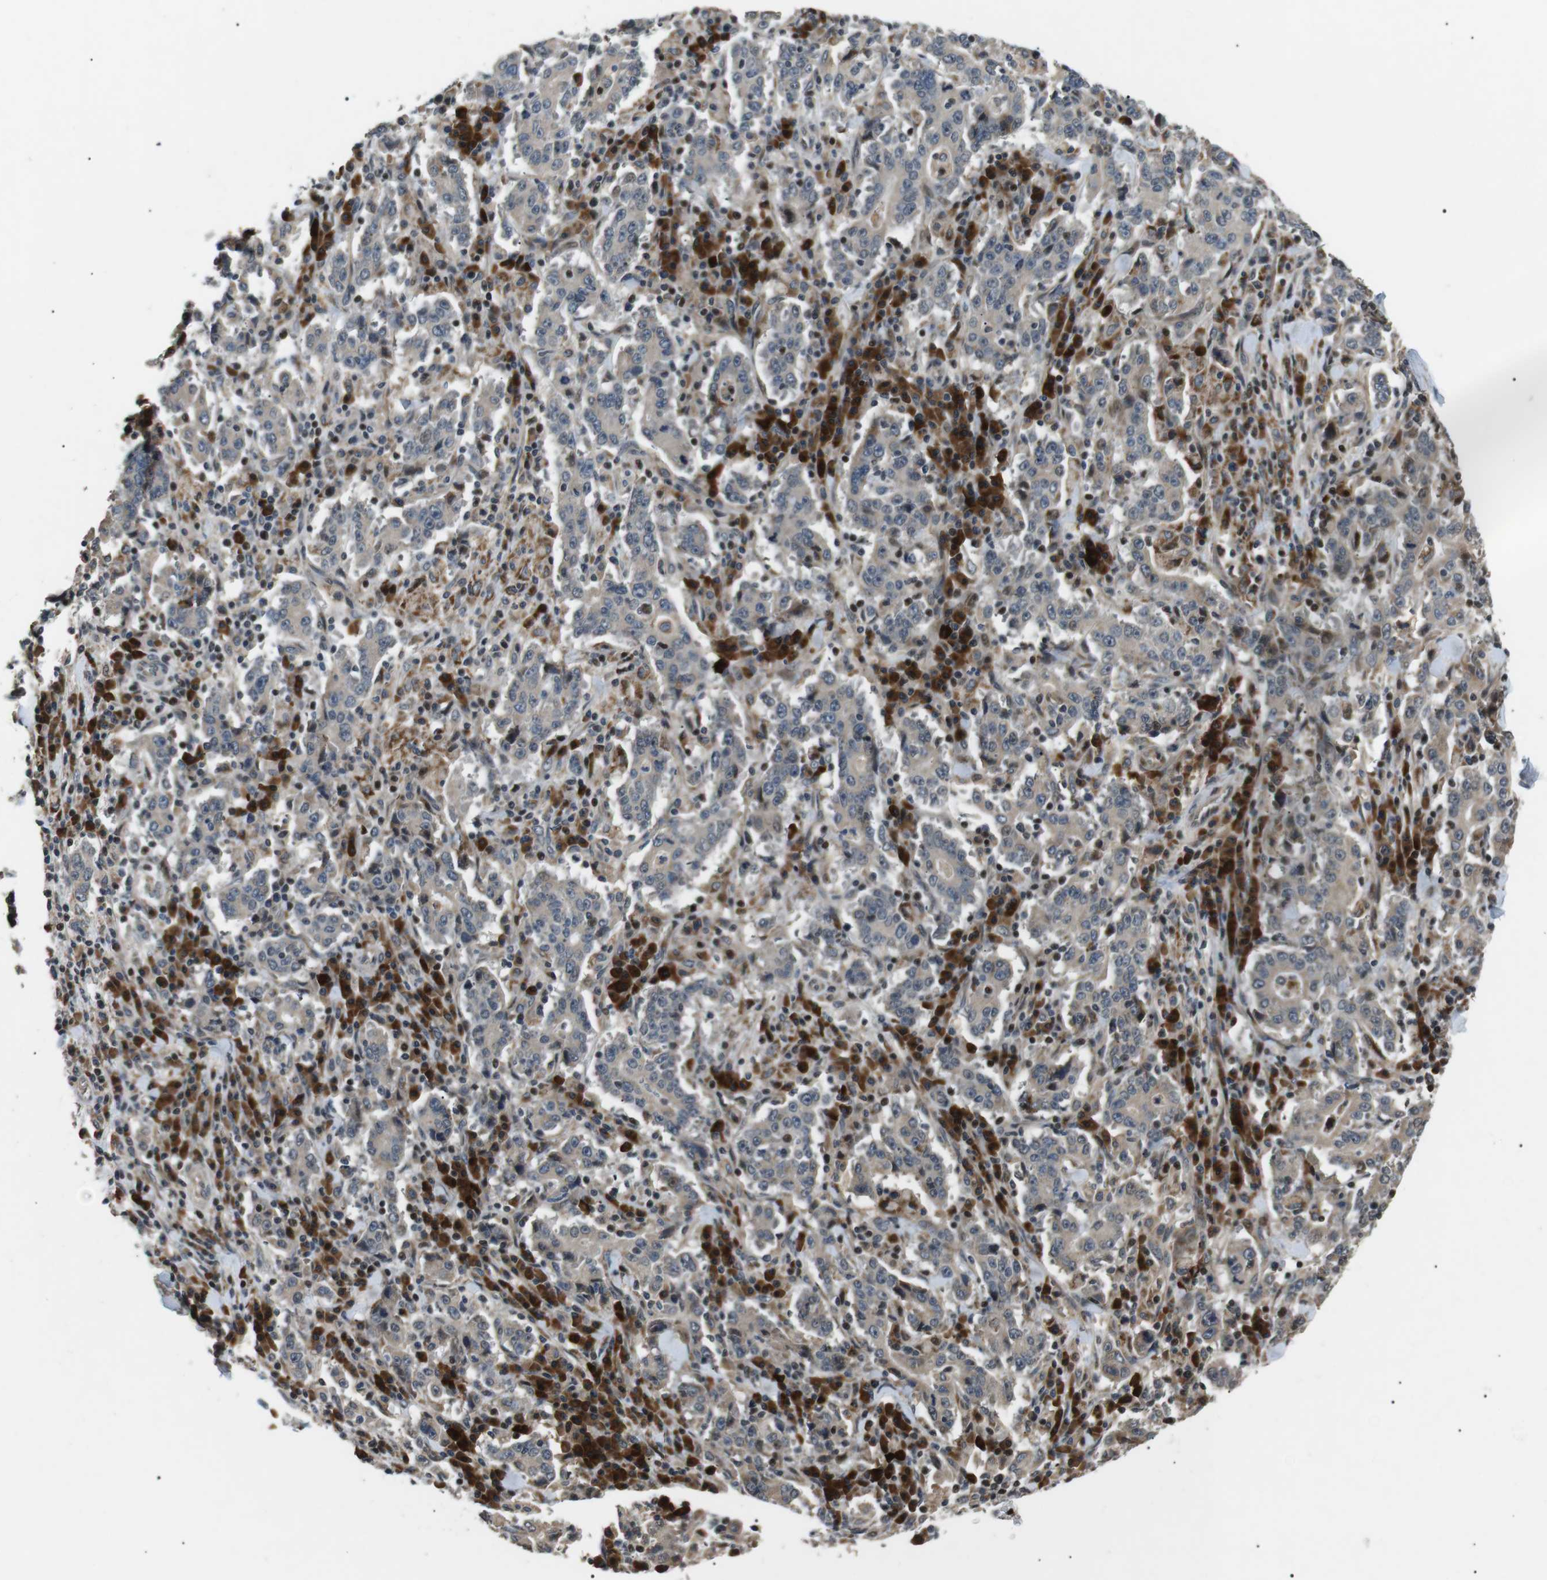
{"staining": {"intensity": "negative", "quantity": "none", "location": "none"}, "tissue": "stomach cancer", "cell_type": "Tumor cells", "image_type": "cancer", "snomed": [{"axis": "morphology", "description": "Normal tissue, NOS"}, {"axis": "morphology", "description": "Adenocarcinoma, NOS"}, {"axis": "topography", "description": "Stomach, upper"}, {"axis": "topography", "description": "Stomach"}], "caption": "DAB (3,3'-diaminobenzidine) immunohistochemical staining of human stomach cancer (adenocarcinoma) displays no significant staining in tumor cells.", "gene": "HSPA13", "patient": {"sex": "male", "age": 59}}